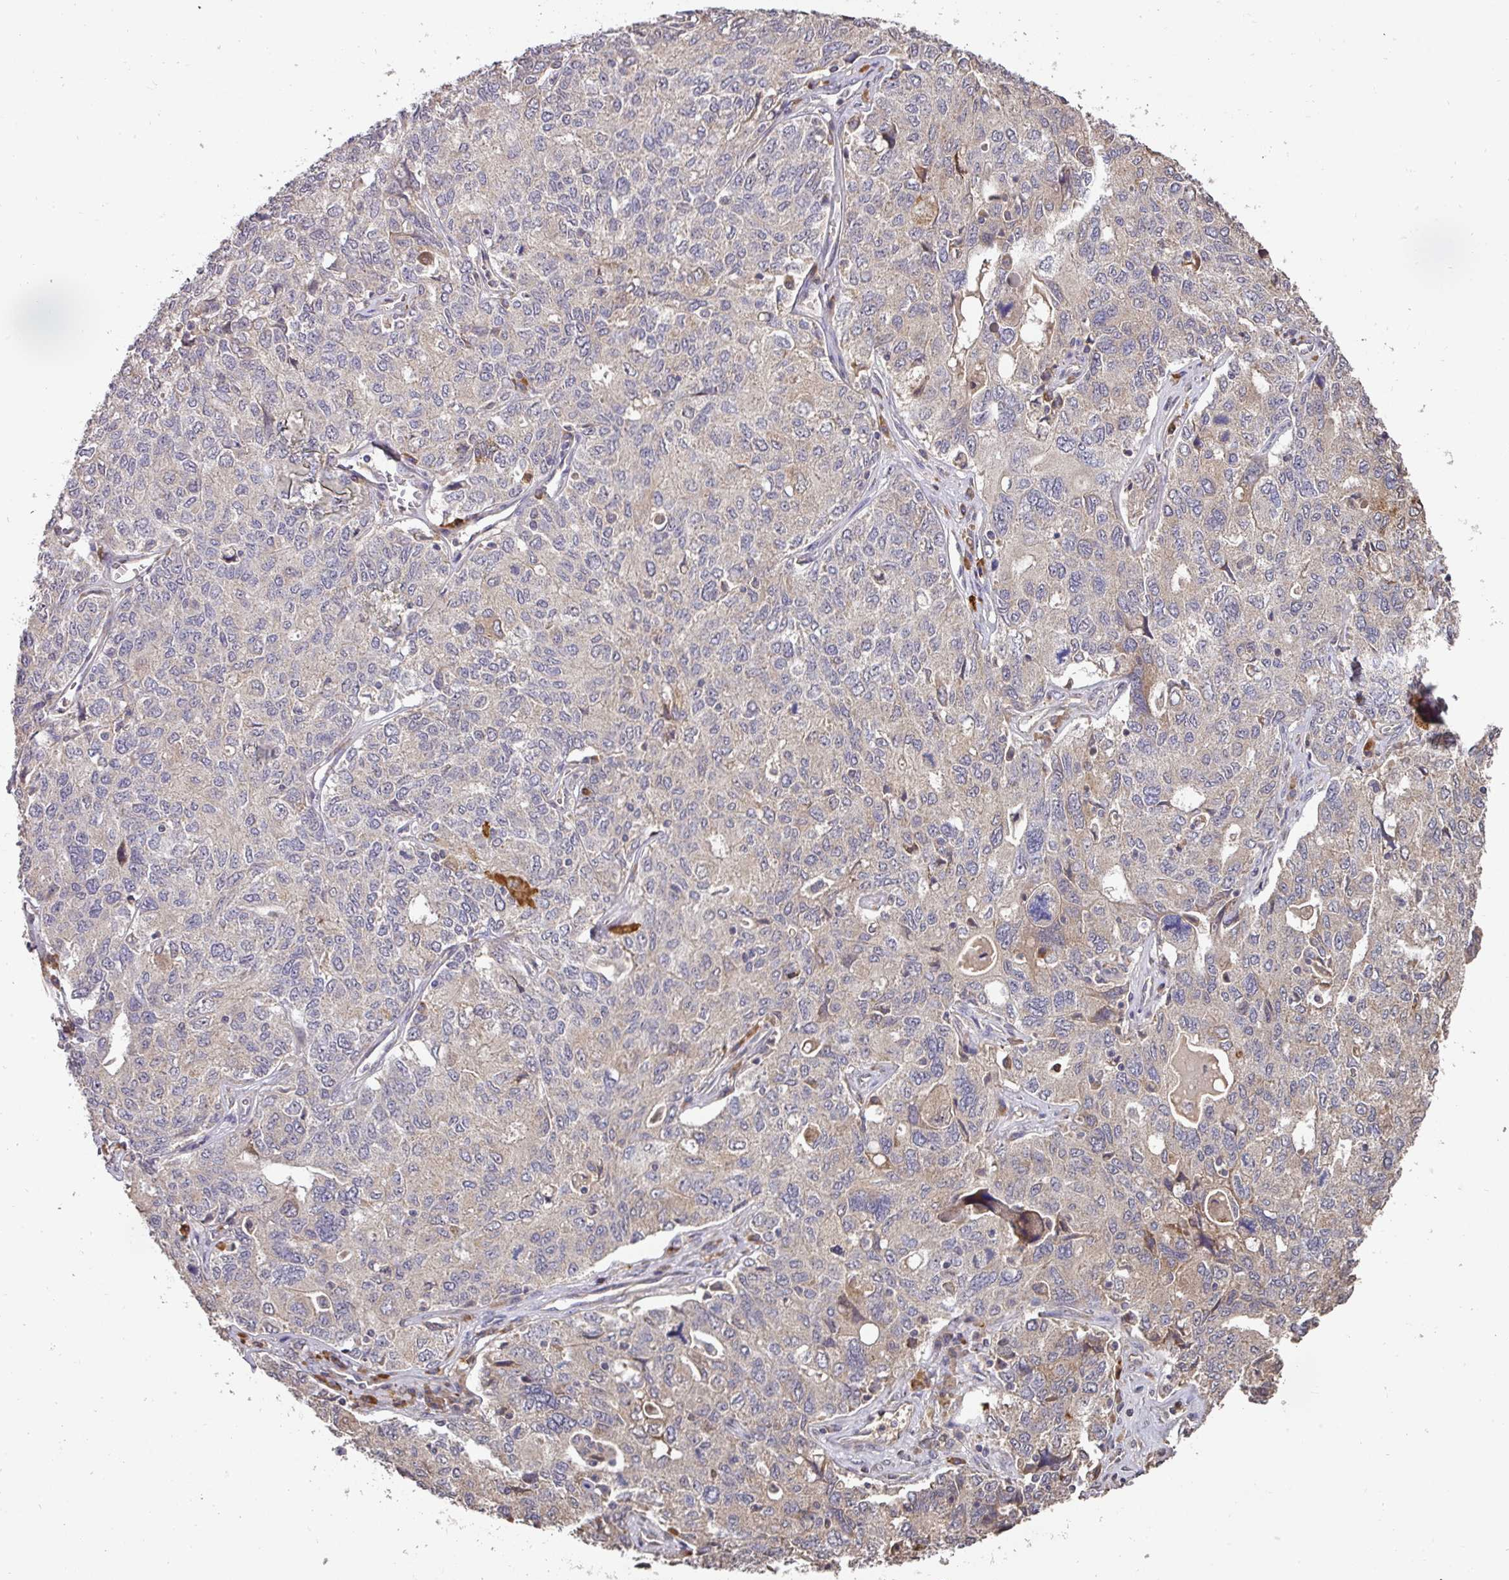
{"staining": {"intensity": "weak", "quantity": "<25%", "location": "cytoplasmic/membranous"}, "tissue": "ovarian cancer", "cell_type": "Tumor cells", "image_type": "cancer", "snomed": [{"axis": "morphology", "description": "Carcinoma, endometroid"}, {"axis": "topography", "description": "Ovary"}], "caption": "High magnification brightfield microscopy of ovarian cancer (endometroid carcinoma) stained with DAB (brown) and counterstained with hematoxylin (blue): tumor cells show no significant positivity.", "gene": "ACVR2B", "patient": {"sex": "female", "age": 62}}